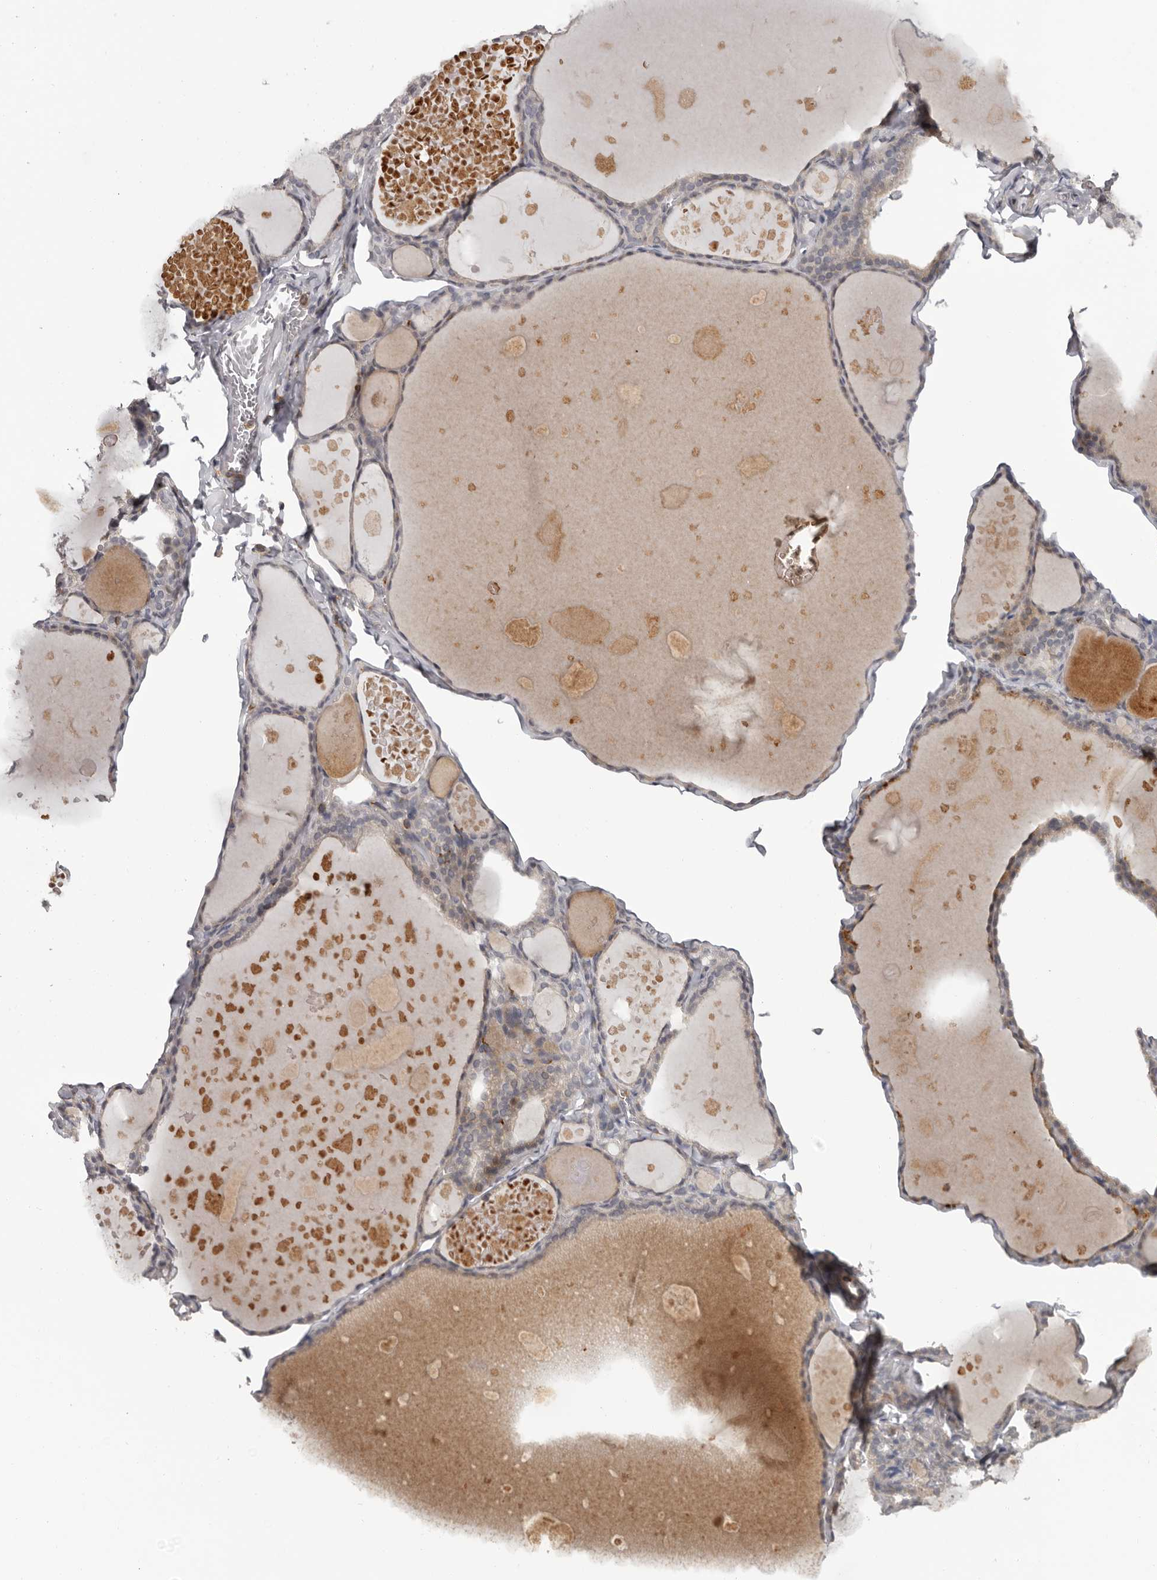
{"staining": {"intensity": "moderate", "quantity": "<25%", "location": "cytoplasmic/membranous"}, "tissue": "thyroid gland", "cell_type": "Glandular cells", "image_type": "normal", "snomed": [{"axis": "morphology", "description": "Normal tissue, NOS"}, {"axis": "topography", "description": "Thyroid gland"}], "caption": "Immunohistochemical staining of benign human thyroid gland reveals low levels of moderate cytoplasmic/membranous positivity in about <25% of glandular cells. (DAB = brown stain, brightfield microscopy at high magnification).", "gene": "ANKRD44", "patient": {"sex": "male", "age": 56}}